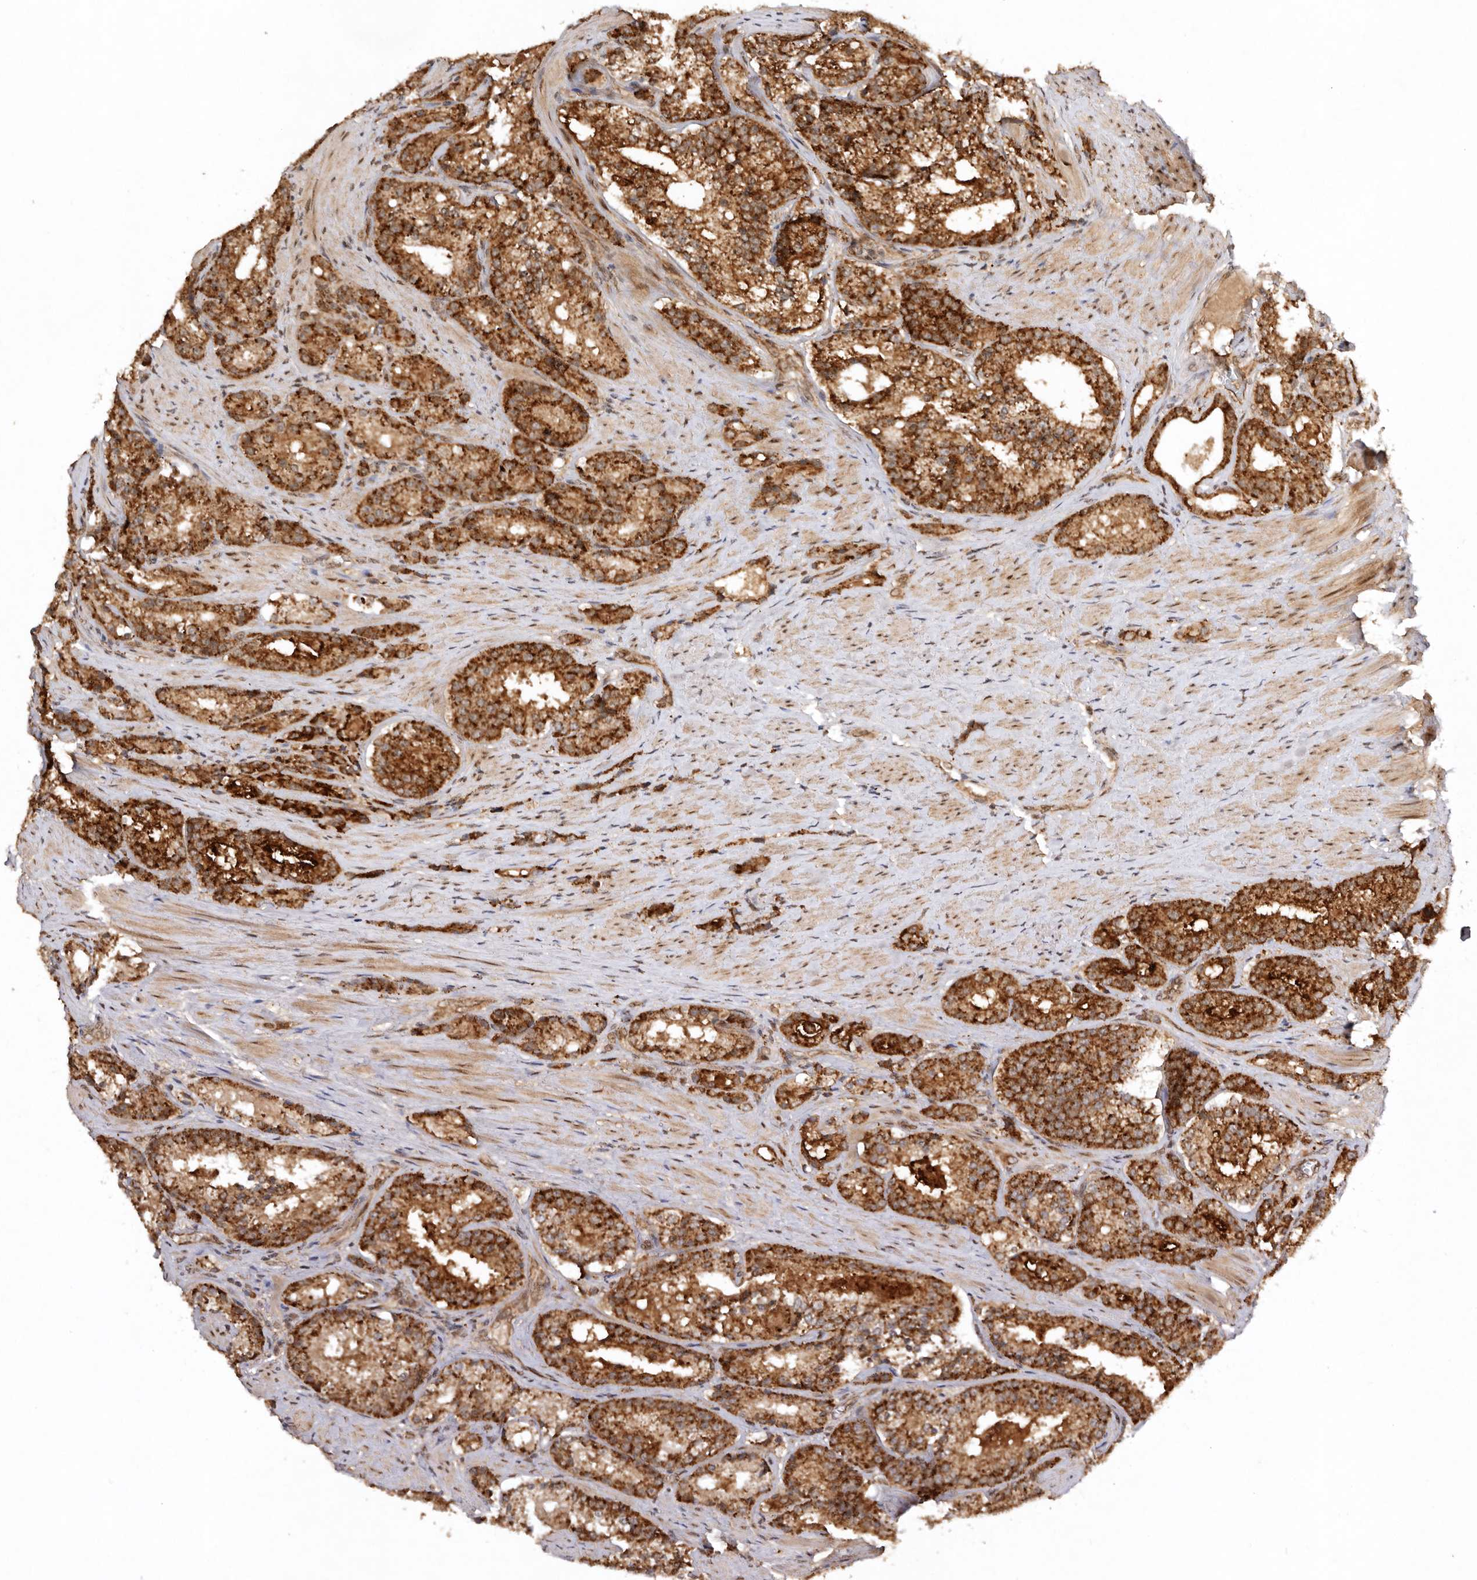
{"staining": {"intensity": "strong", "quantity": ">75%", "location": "cytoplasmic/membranous"}, "tissue": "prostate cancer", "cell_type": "Tumor cells", "image_type": "cancer", "snomed": [{"axis": "morphology", "description": "Adenocarcinoma, High grade"}, {"axis": "topography", "description": "Prostate"}], "caption": "DAB (3,3'-diaminobenzidine) immunohistochemical staining of human prostate cancer (high-grade adenocarcinoma) displays strong cytoplasmic/membranous protein staining in approximately >75% of tumor cells.", "gene": "TARS2", "patient": {"sex": "male", "age": 60}}